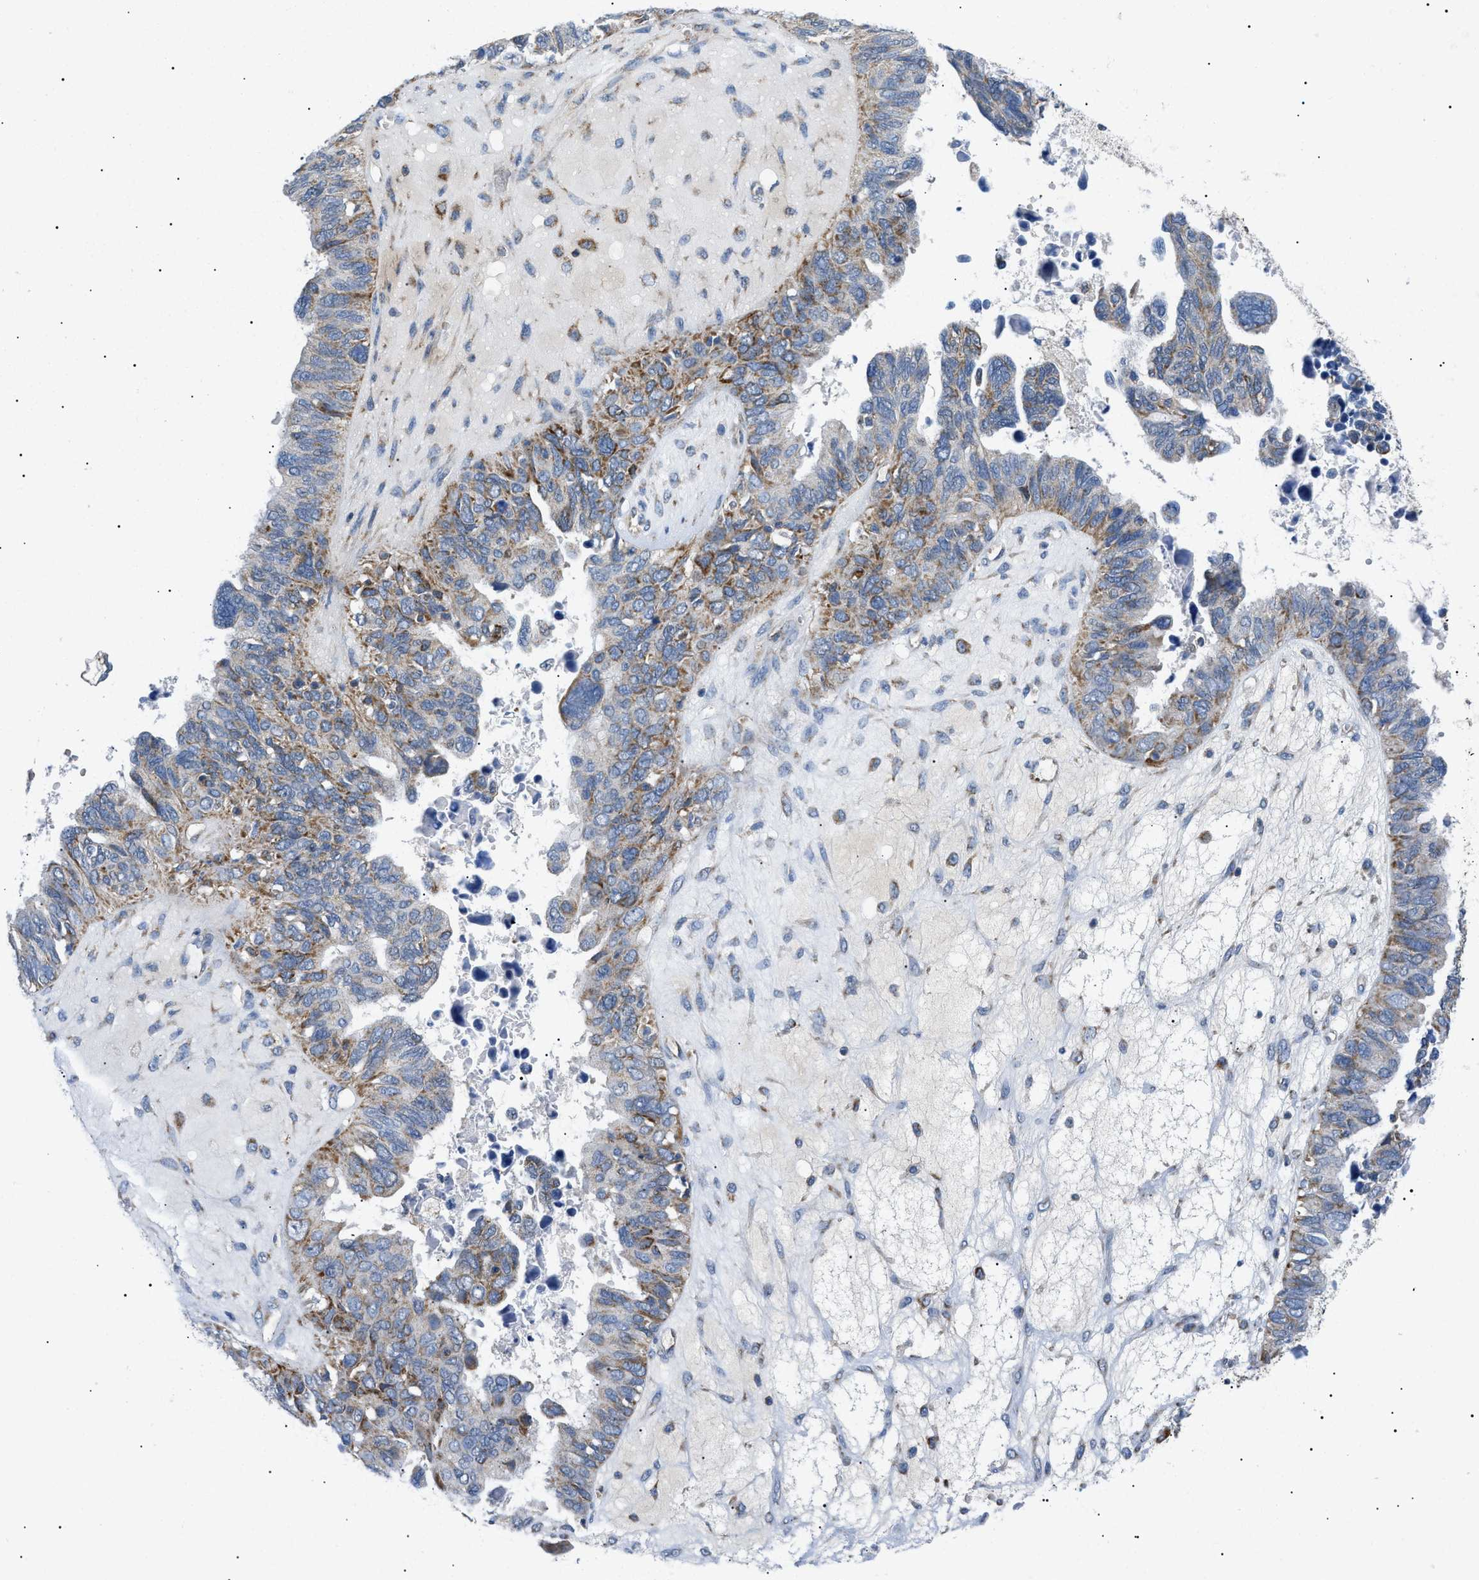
{"staining": {"intensity": "moderate", "quantity": "25%-75%", "location": "cytoplasmic/membranous"}, "tissue": "ovarian cancer", "cell_type": "Tumor cells", "image_type": "cancer", "snomed": [{"axis": "morphology", "description": "Cystadenocarcinoma, serous, NOS"}, {"axis": "topography", "description": "Ovary"}], "caption": "Protein analysis of ovarian serous cystadenocarcinoma tissue exhibits moderate cytoplasmic/membranous positivity in approximately 25%-75% of tumor cells.", "gene": "TOMM6", "patient": {"sex": "female", "age": 79}}